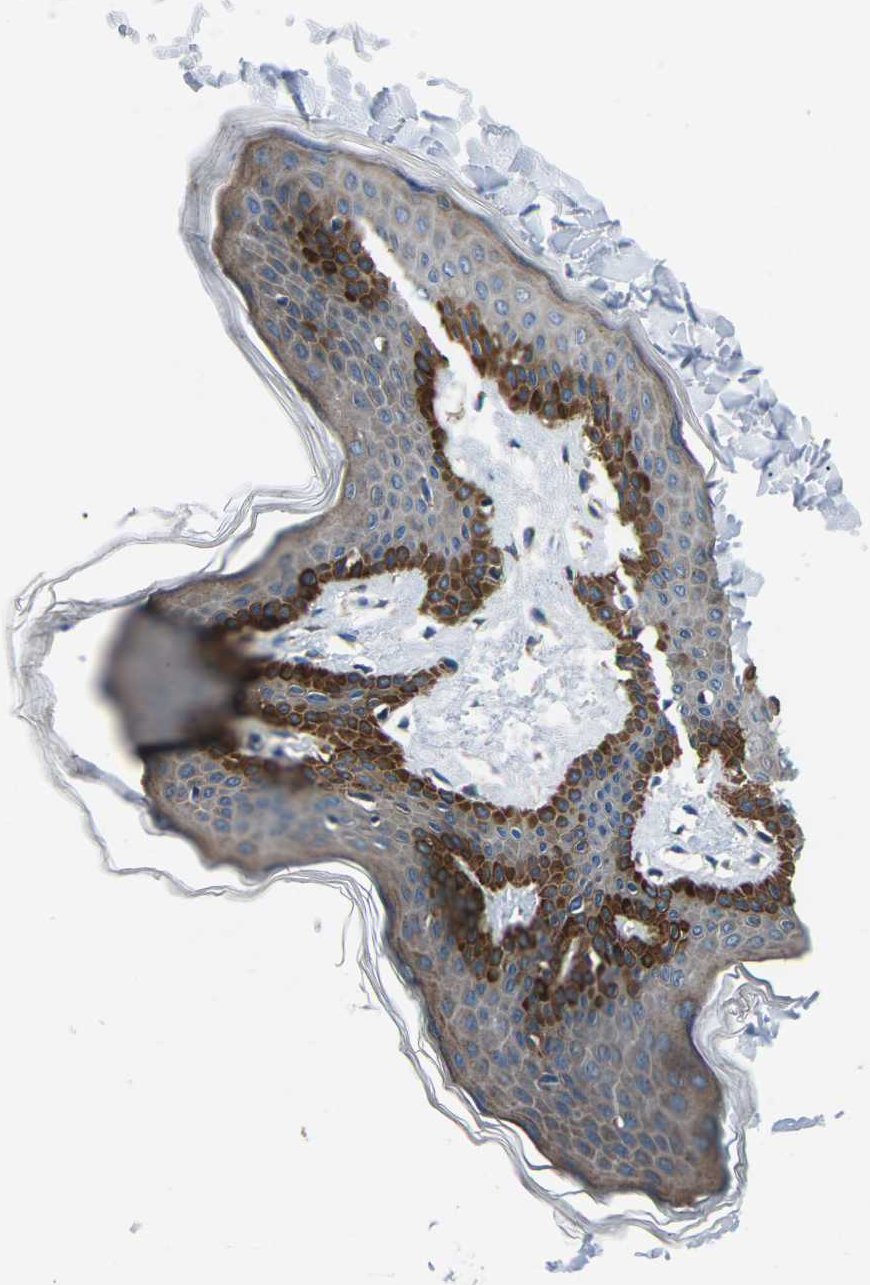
{"staining": {"intensity": "moderate", "quantity": ">75%", "location": "cytoplasmic/membranous"}, "tissue": "skin", "cell_type": "Fibroblasts", "image_type": "normal", "snomed": [{"axis": "morphology", "description": "Normal tissue, NOS"}, {"axis": "topography", "description": "Skin"}], "caption": "The image exhibits staining of unremarkable skin, revealing moderate cytoplasmic/membranous protein positivity (brown color) within fibroblasts. The staining is performed using DAB brown chromogen to label protein expression. The nuclei are counter-stained blue using hematoxylin.", "gene": "GABRP", "patient": {"sex": "female", "age": 17}}